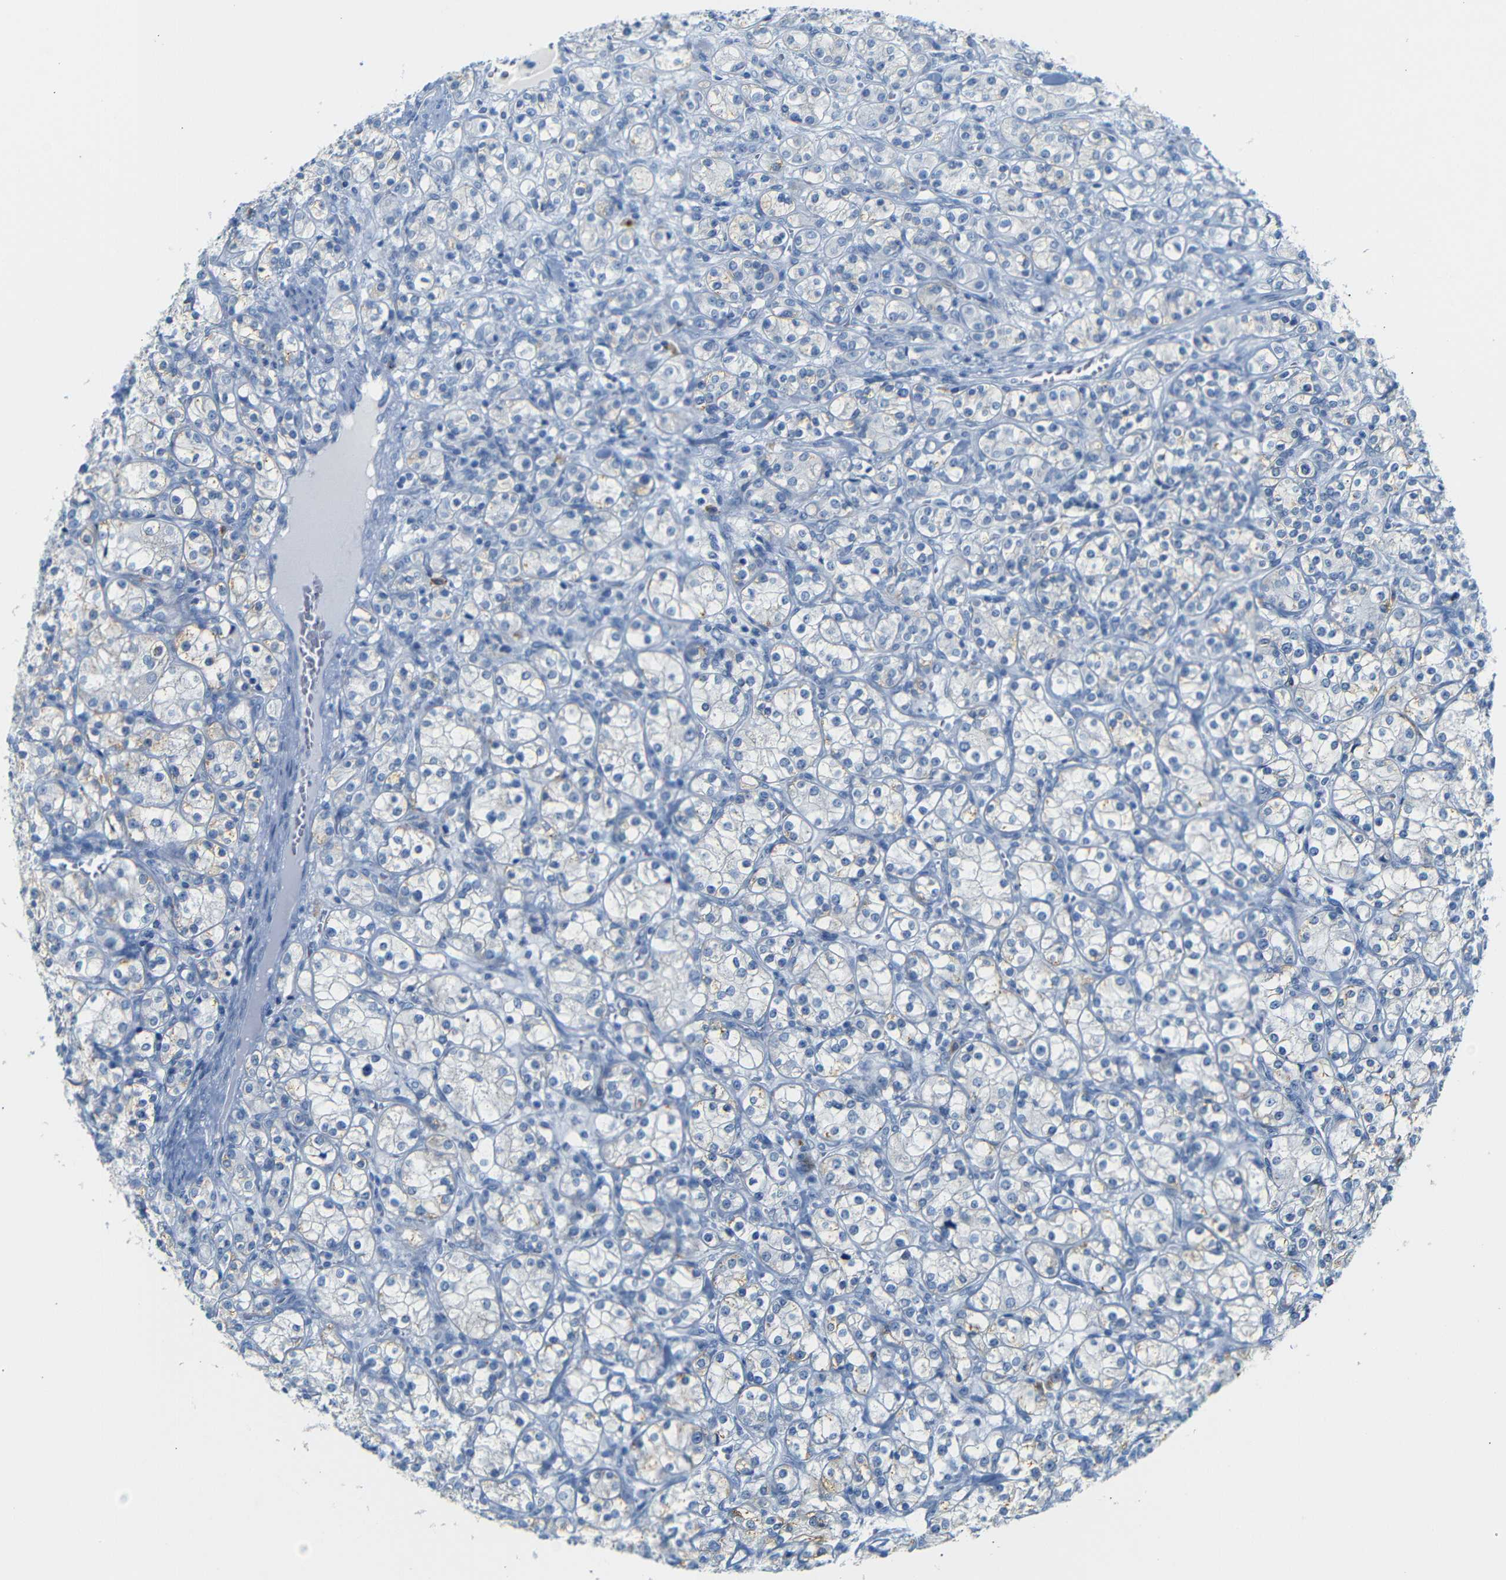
{"staining": {"intensity": "weak", "quantity": "<25%", "location": "cytoplasmic/membranous"}, "tissue": "renal cancer", "cell_type": "Tumor cells", "image_type": "cancer", "snomed": [{"axis": "morphology", "description": "Adenocarcinoma, NOS"}, {"axis": "topography", "description": "Kidney"}], "caption": "Immunohistochemistry (IHC) histopathology image of human renal cancer stained for a protein (brown), which shows no staining in tumor cells.", "gene": "FCRL1", "patient": {"sex": "male", "age": 77}}